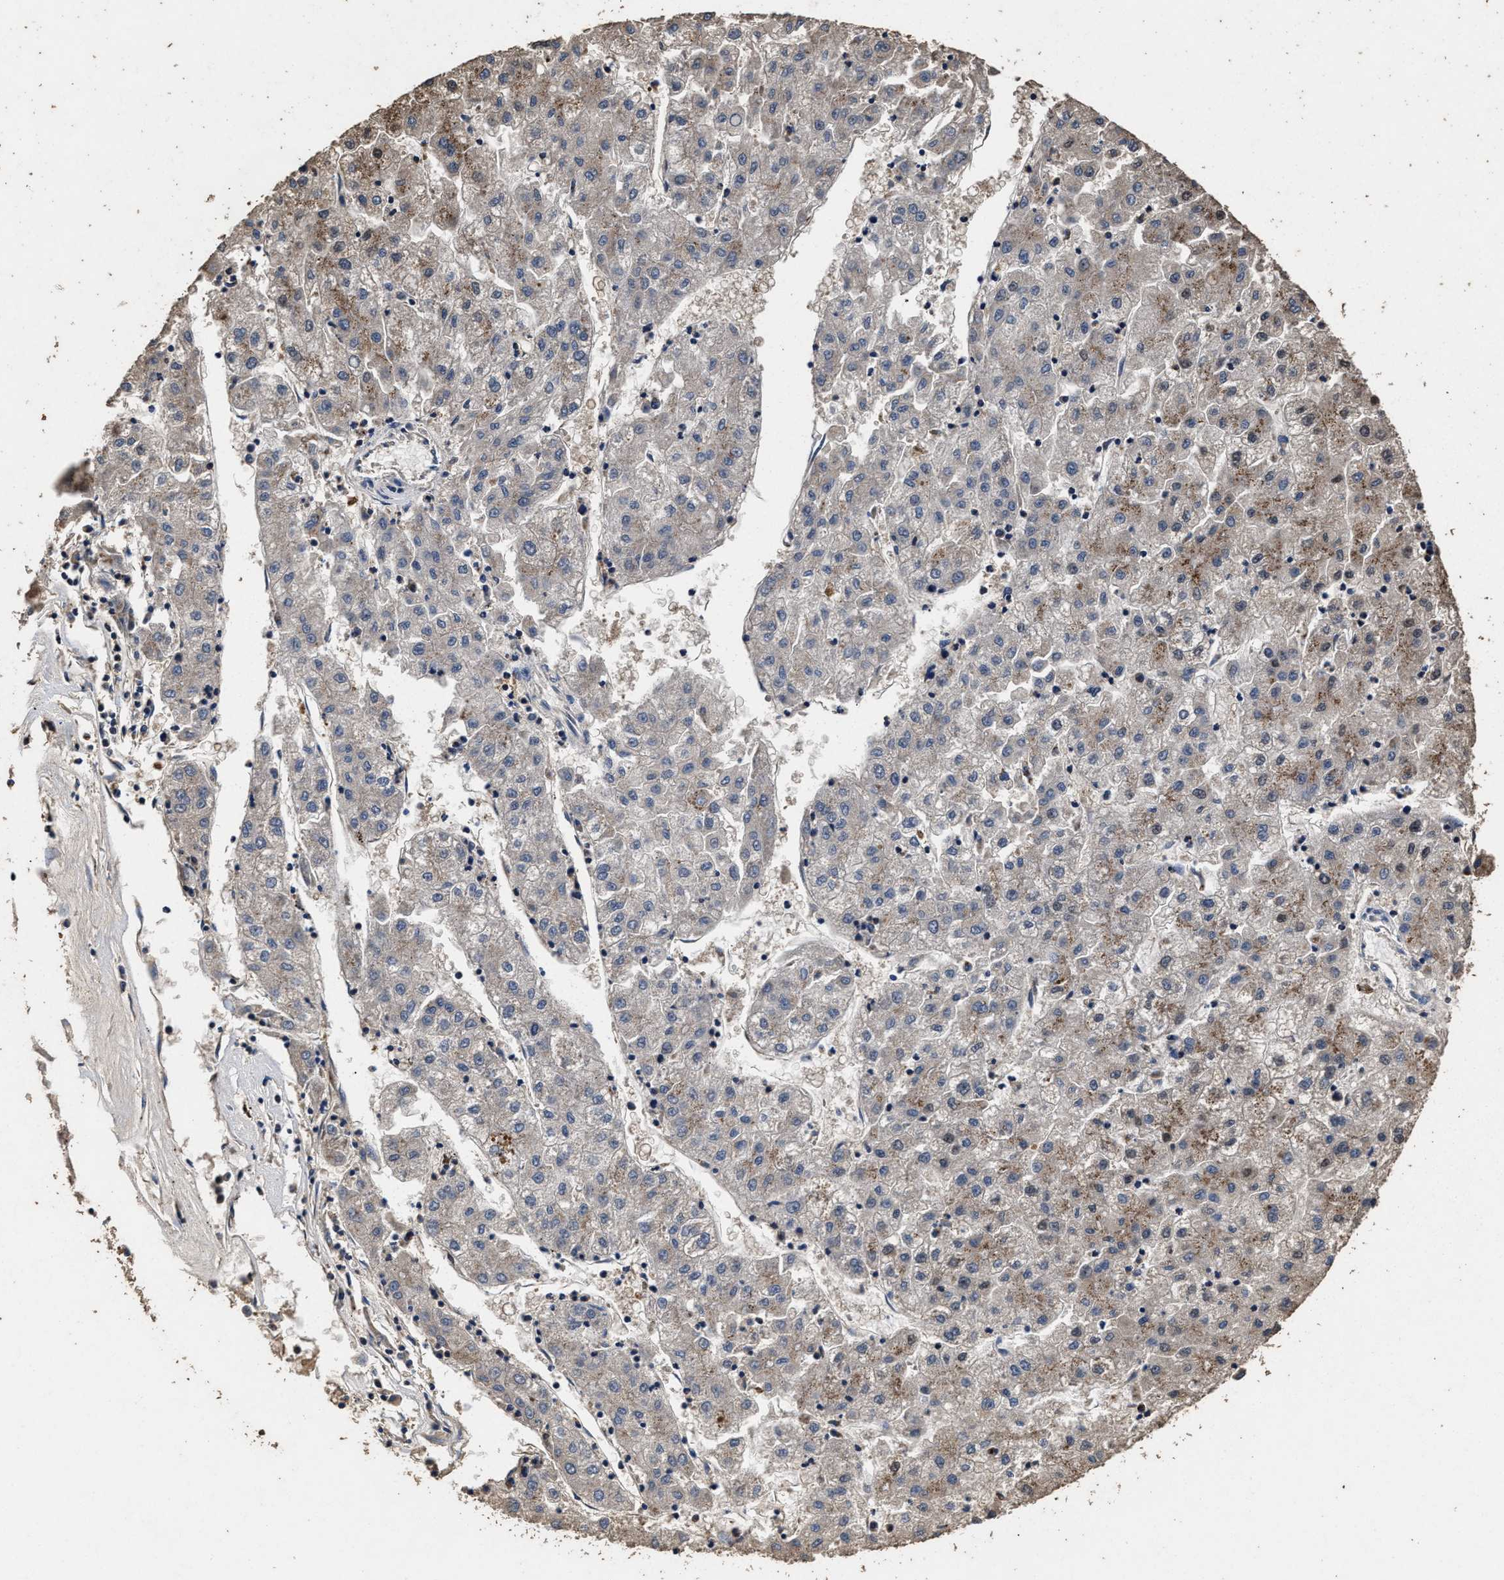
{"staining": {"intensity": "moderate", "quantity": "25%-75%", "location": "cytoplasmic/membranous,nuclear"}, "tissue": "liver cancer", "cell_type": "Tumor cells", "image_type": "cancer", "snomed": [{"axis": "morphology", "description": "Carcinoma, Hepatocellular, NOS"}, {"axis": "topography", "description": "Liver"}], "caption": "Immunohistochemistry (IHC) of human hepatocellular carcinoma (liver) reveals medium levels of moderate cytoplasmic/membranous and nuclear positivity in about 25%-75% of tumor cells.", "gene": "TPST2", "patient": {"sex": "male", "age": 72}}